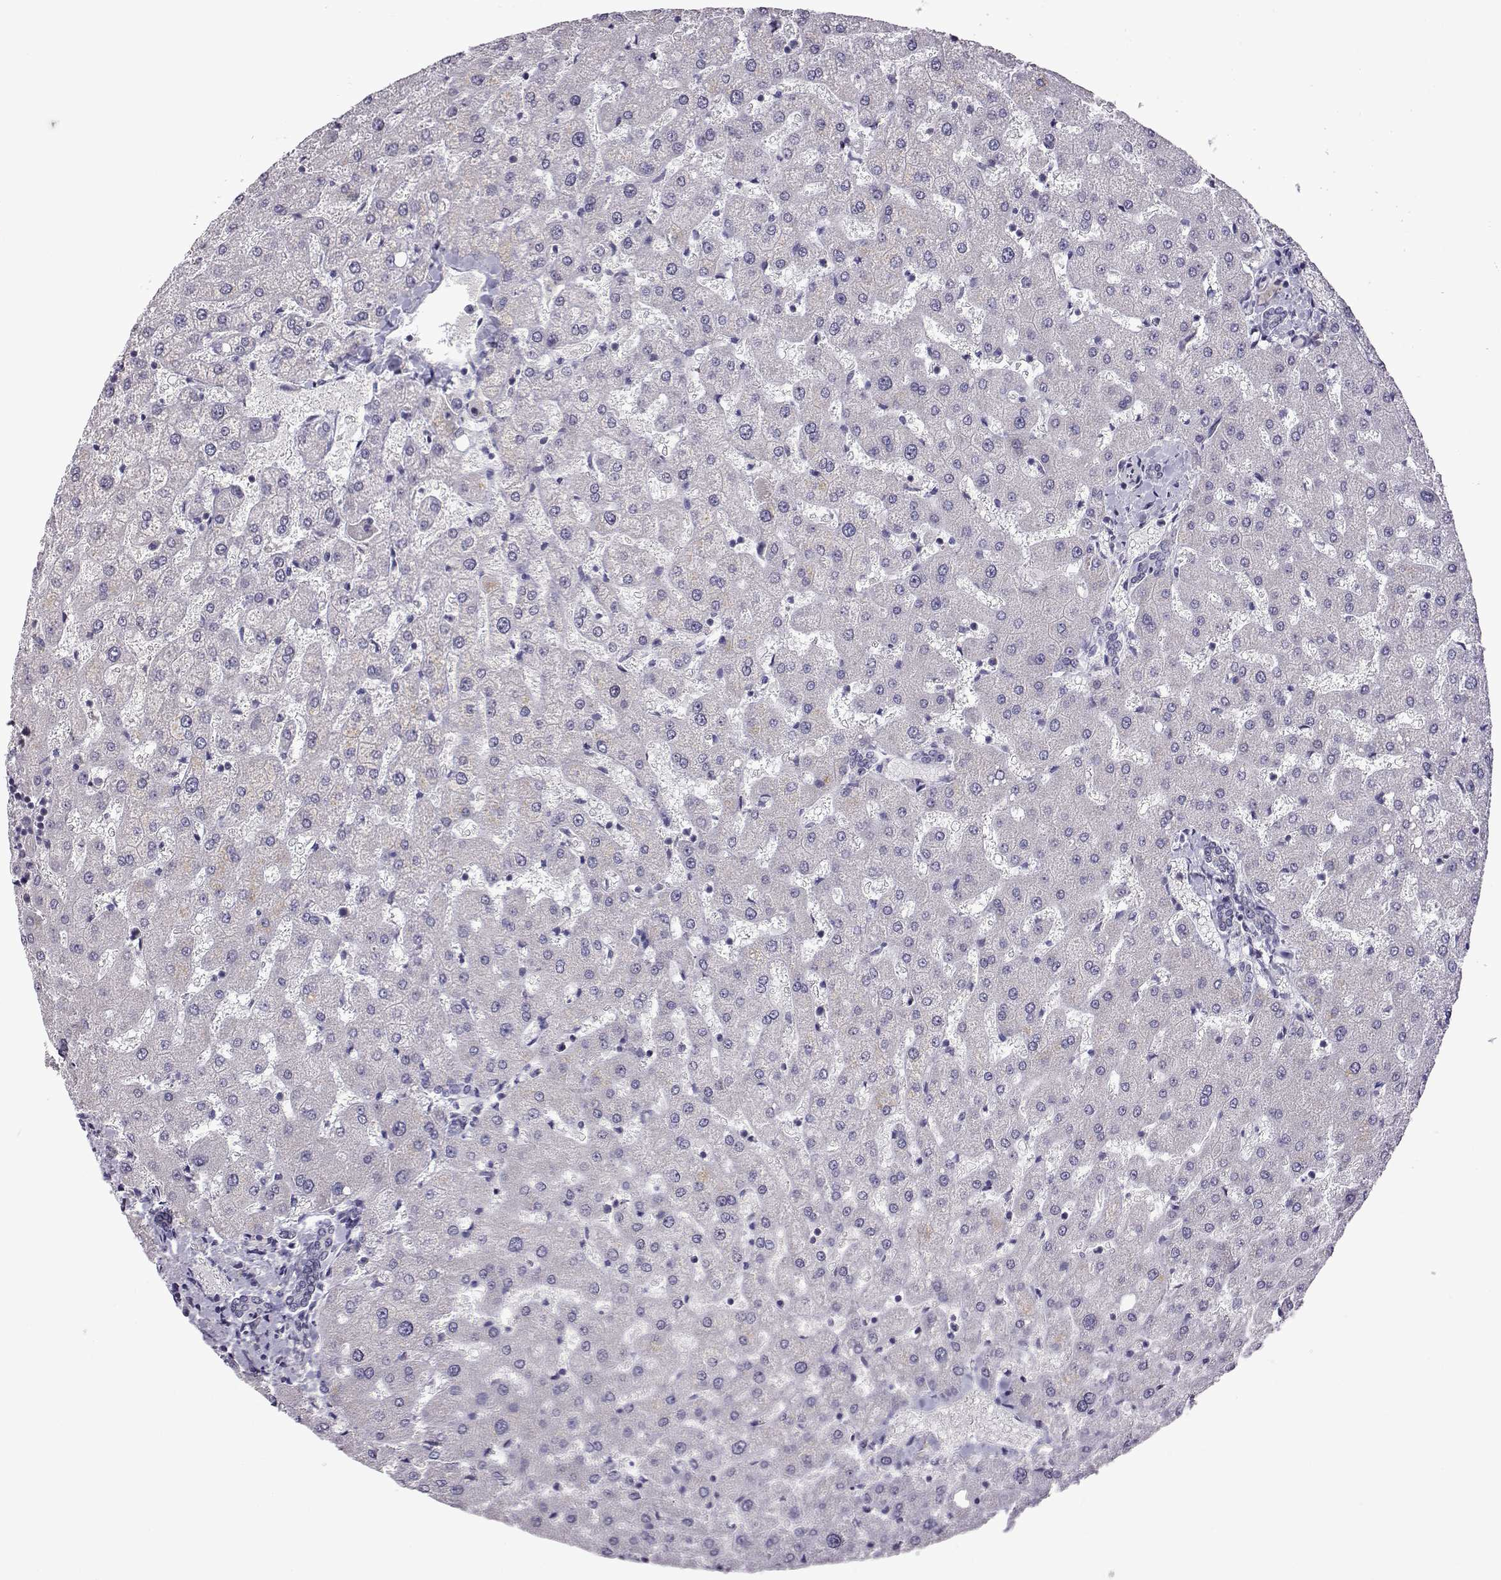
{"staining": {"intensity": "negative", "quantity": "none", "location": "none"}, "tissue": "liver", "cell_type": "Cholangiocytes", "image_type": "normal", "snomed": [{"axis": "morphology", "description": "Normal tissue, NOS"}, {"axis": "topography", "description": "Liver"}], "caption": "IHC photomicrograph of benign human liver stained for a protein (brown), which displays no staining in cholangiocytes. (DAB (3,3'-diaminobenzidine) IHC, high magnification).", "gene": "VGF", "patient": {"sex": "female", "age": 50}}